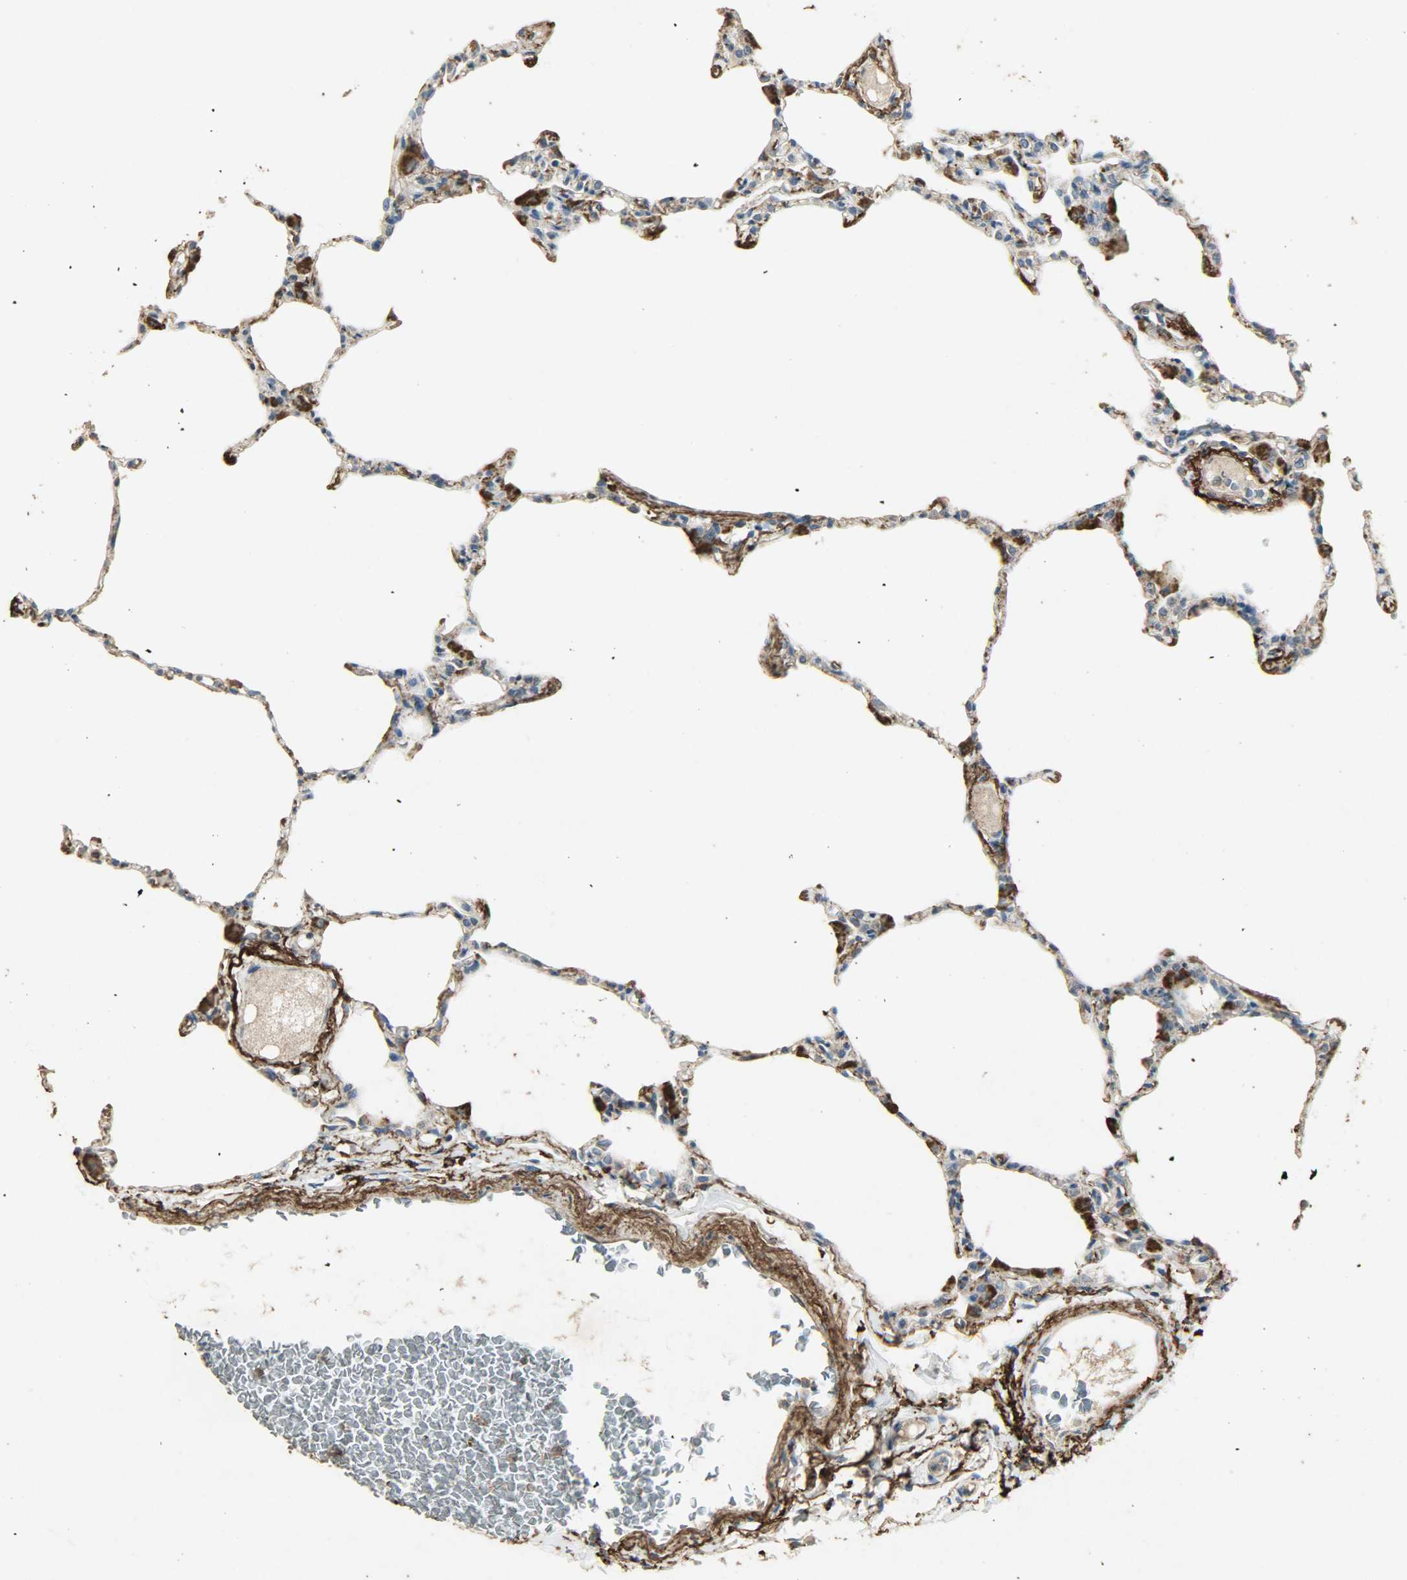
{"staining": {"intensity": "strong", "quantity": "<25%", "location": "cytoplasmic/membranous"}, "tissue": "lung", "cell_type": "Alveolar cells", "image_type": "normal", "snomed": [{"axis": "morphology", "description": "Normal tissue, NOS"}, {"axis": "topography", "description": "Lung"}], "caption": "Alveolar cells reveal strong cytoplasmic/membranous staining in about <25% of cells in benign lung. (brown staining indicates protein expression, while blue staining denotes nuclei).", "gene": "ASB9", "patient": {"sex": "female", "age": 49}}